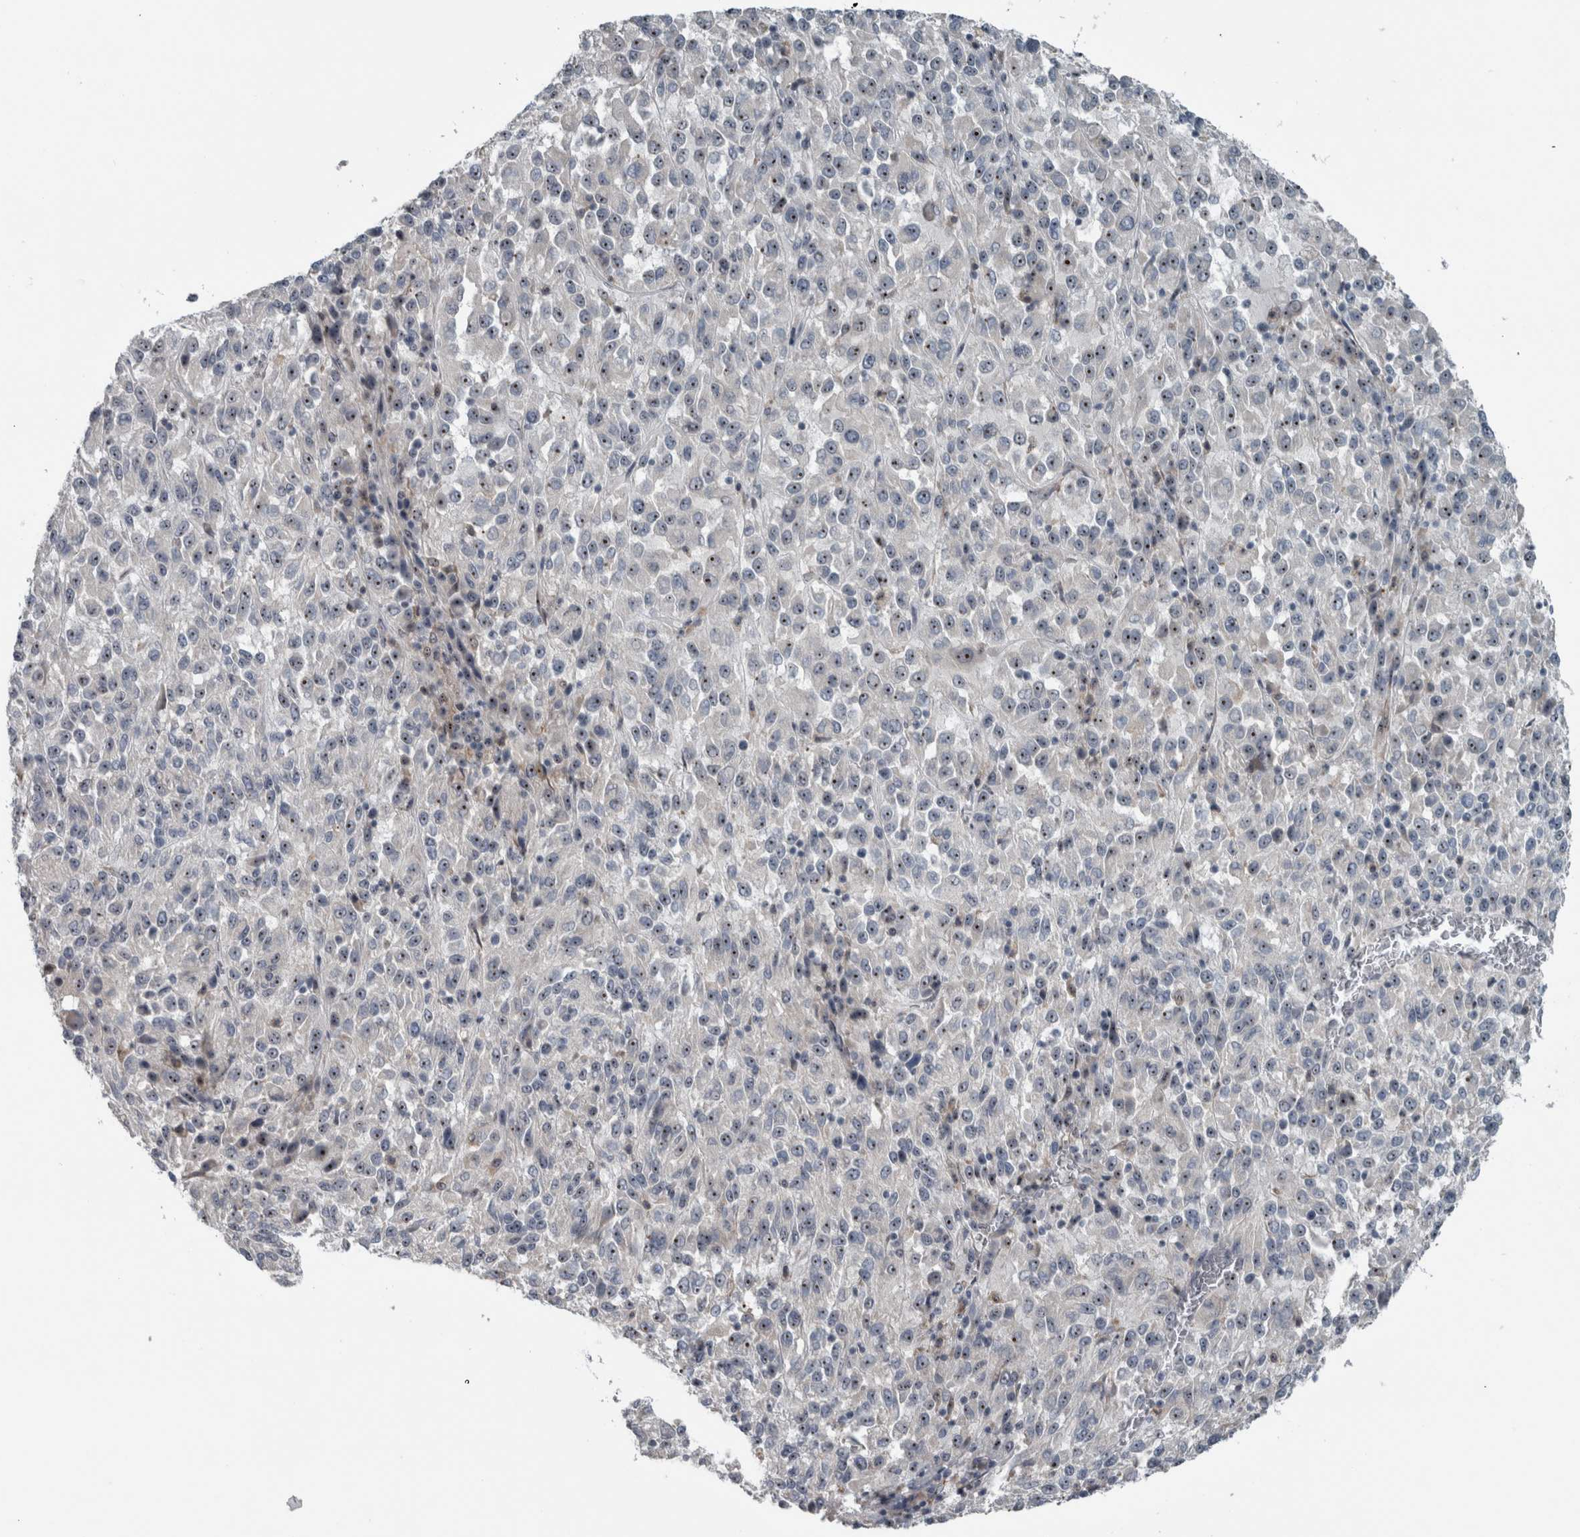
{"staining": {"intensity": "weak", "quantity": "<25%", "location": "nuclear"}, "tissue": "melanoma", "cell_type": "Tumor cells", "image_type": "cancer", "snomed": [{"axis": "morphology", "description": "Malignant melanoma, Metastatic site"}, {"axis": "topography", "description": "Lung"}], "caption": "Tumor cells show no significant protein expression in melanoma.", "gene": "UTP6", "patient": {"sex": "male", "age": 64}}